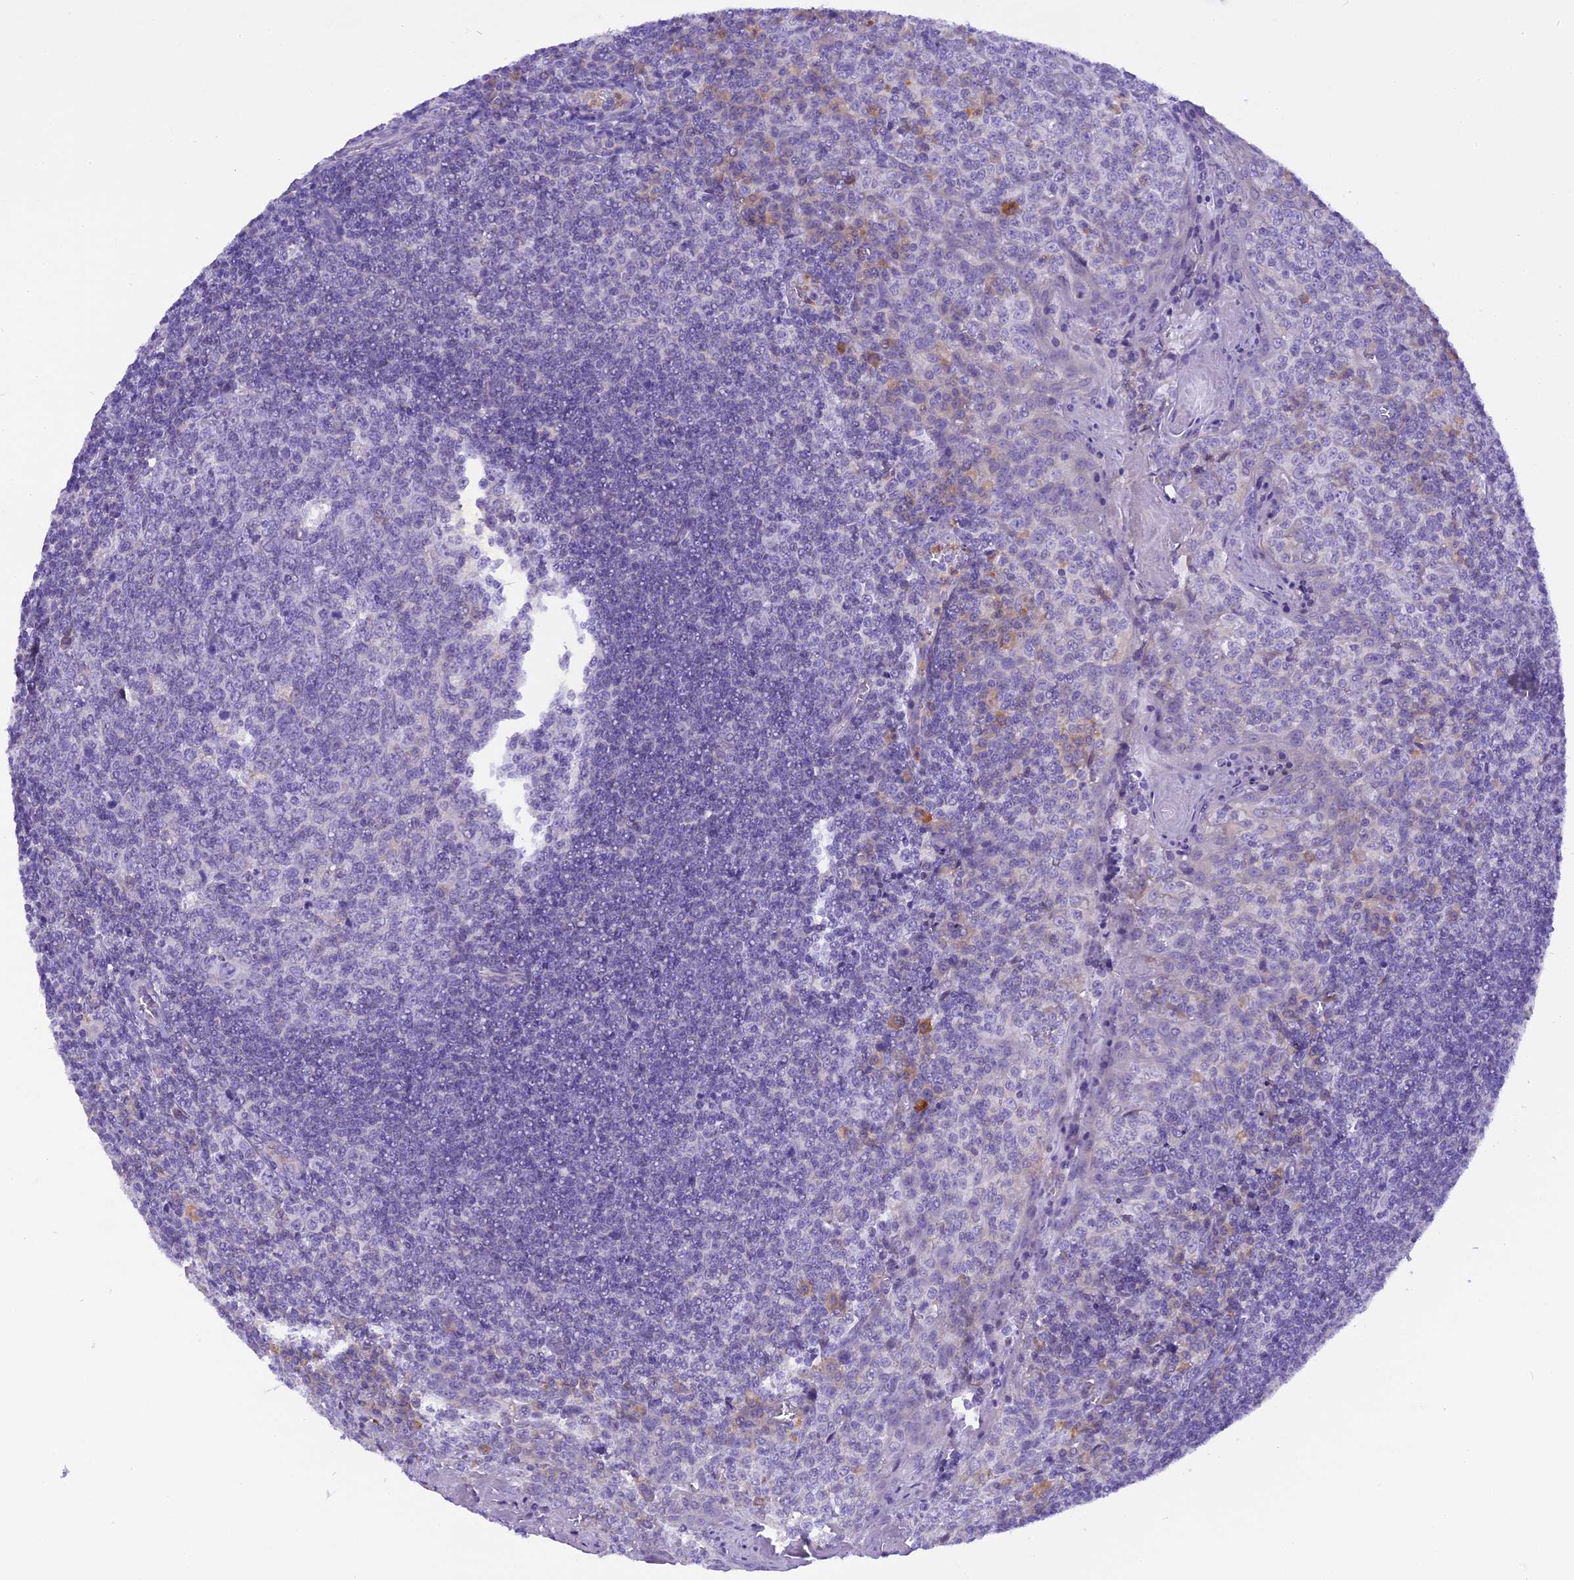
{"staining": {"intensity": "negative", "quantity": "none", "location": "none"}, "tissue": "tonsil", "cell_type": "Germinal center cells", "image_type": "normal", "snomed": [{"axis": "morphology", "description": "Normal tissue, NOS"}, {"axis": "topography", "description": "Tonsil"}], "caption": "Tonsil stained for a protein using IHC demonstrates no expression germinal center cells.", "gene": "TRIM3", "patient": {"sex": "male", "age": 27}}